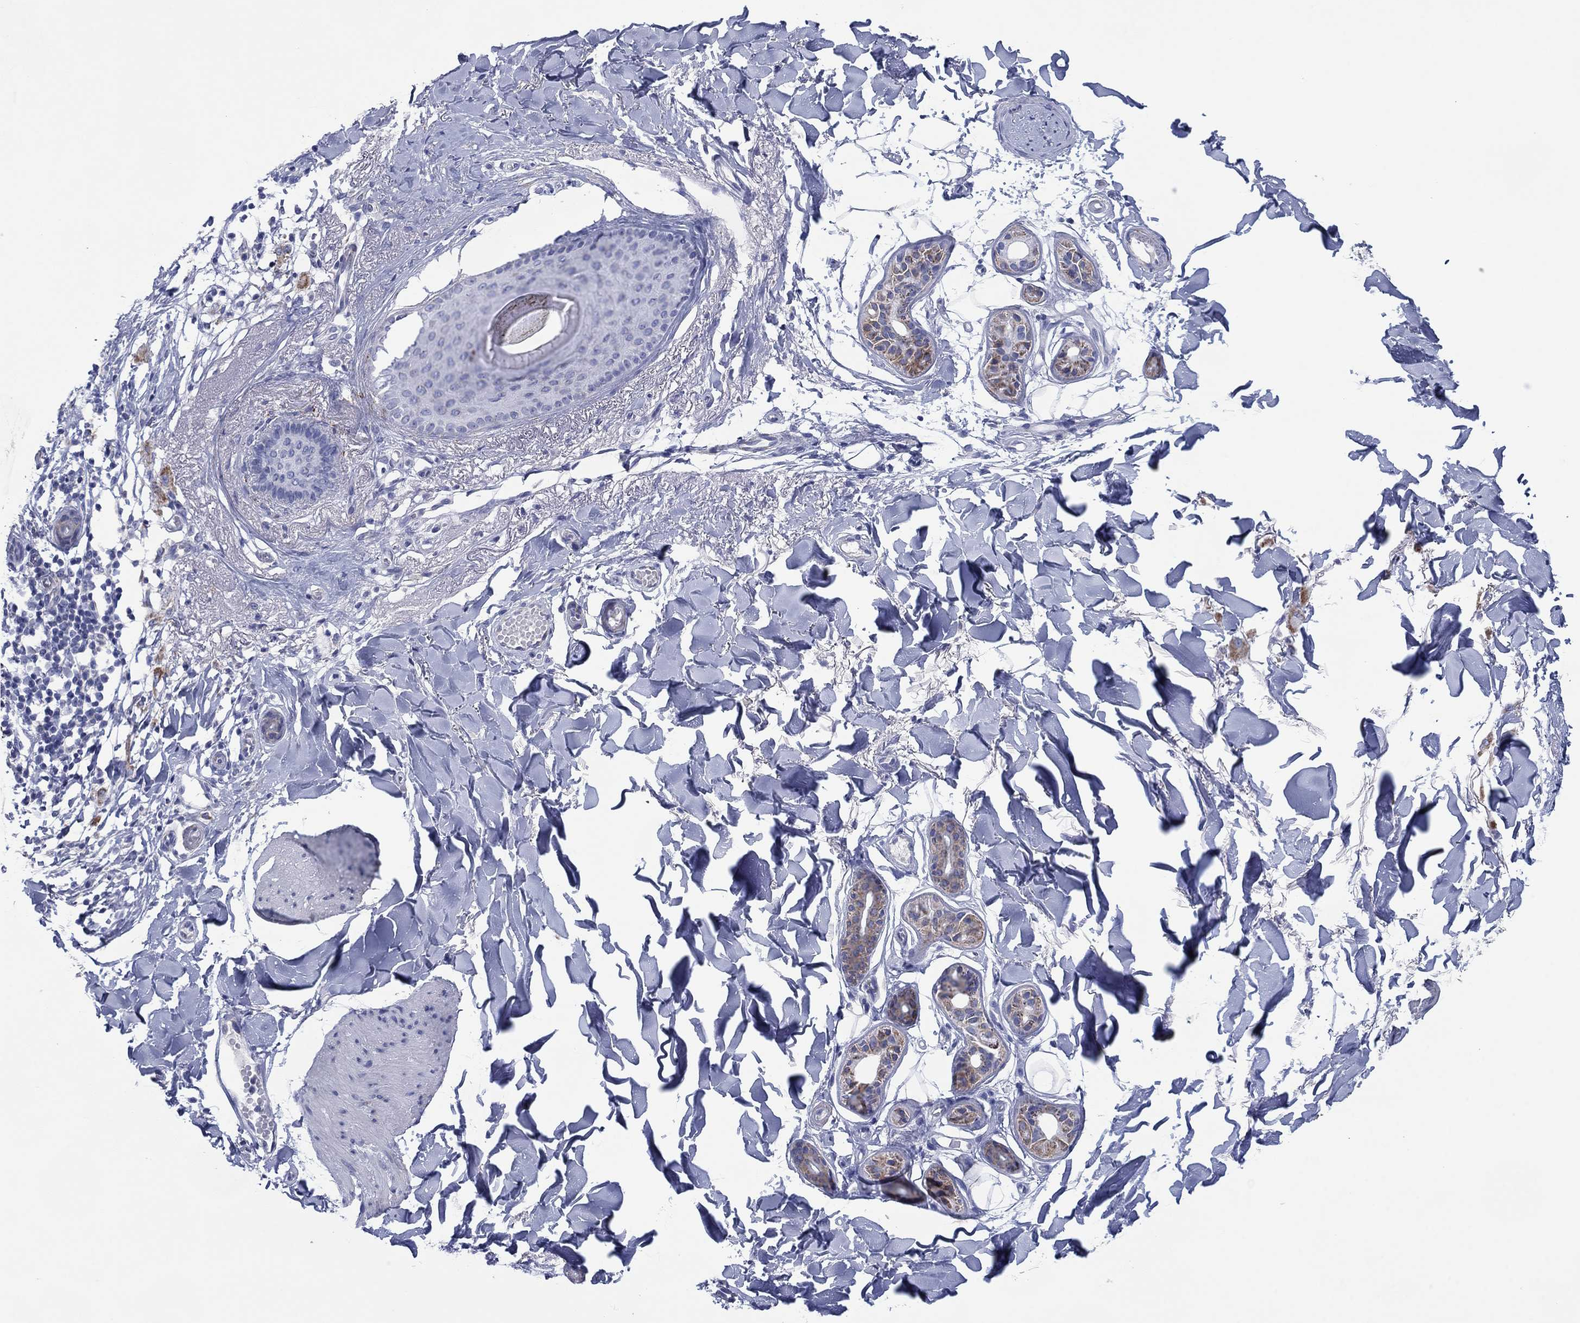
{"staining": {"intensity": "moderate", "quantity": "25%-75%", "location": "cytoplasmic/membranous"}, "tissue": "skin cancer", "cell_type": "Tumor cells", "image_type": "cancer", "snomed": [{"axis": "morphology", "description": "Normal tissue, NOS"}, {"axis": "morphology", "description": "Basal cell carcinoma"}, {"axis": "topography", "description": "Skin"}], "caption": "This histopathology image shows immunohistochemistry (IHC) staining of skin basal cell carcinoma, with medium moderate cytoplasmic/membranous staining in about 25%-75% of tumor cells.", "gene": "MGST3", "patient": {"sex": "male", "age": 84}}